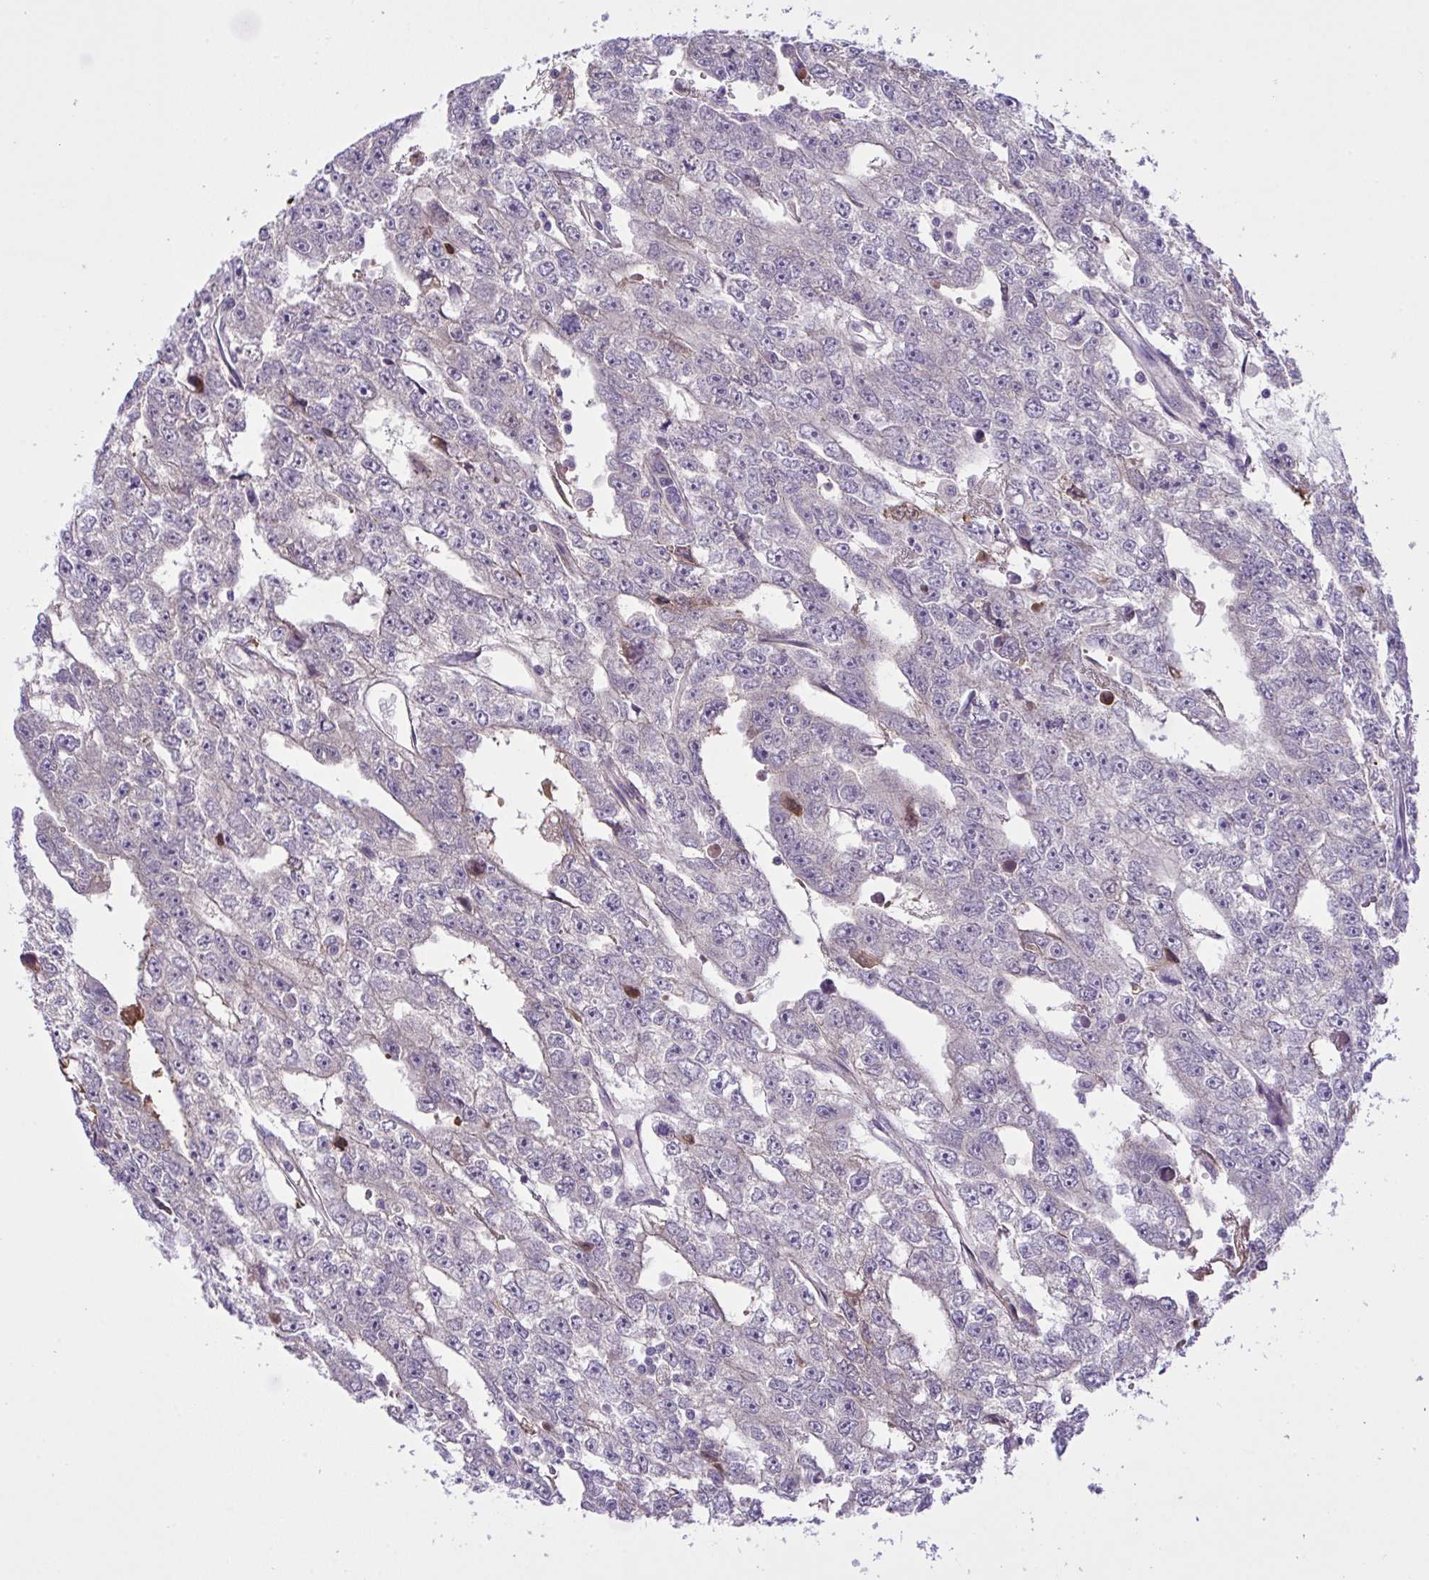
{"staining": {"intensity": "negative", "quantity": "none", "location": "none"}, "tissue": "testis cancer", "cell_type": "Tumor cells", "image_type": "cancer", "snomed": [{"axis": "morphology", "description": "Carcinoma, Embryonal, NOS"}, {"axis": "topography", "description": "Testis"}], "caption": "This is a micrograph of immunohistochemistry (IHC) staining of testis embryonal carcinoma, which shows no expression in tumor cells.", "gene": "SYNPO2L", "patient": {"sex": "male", "age": 20}}